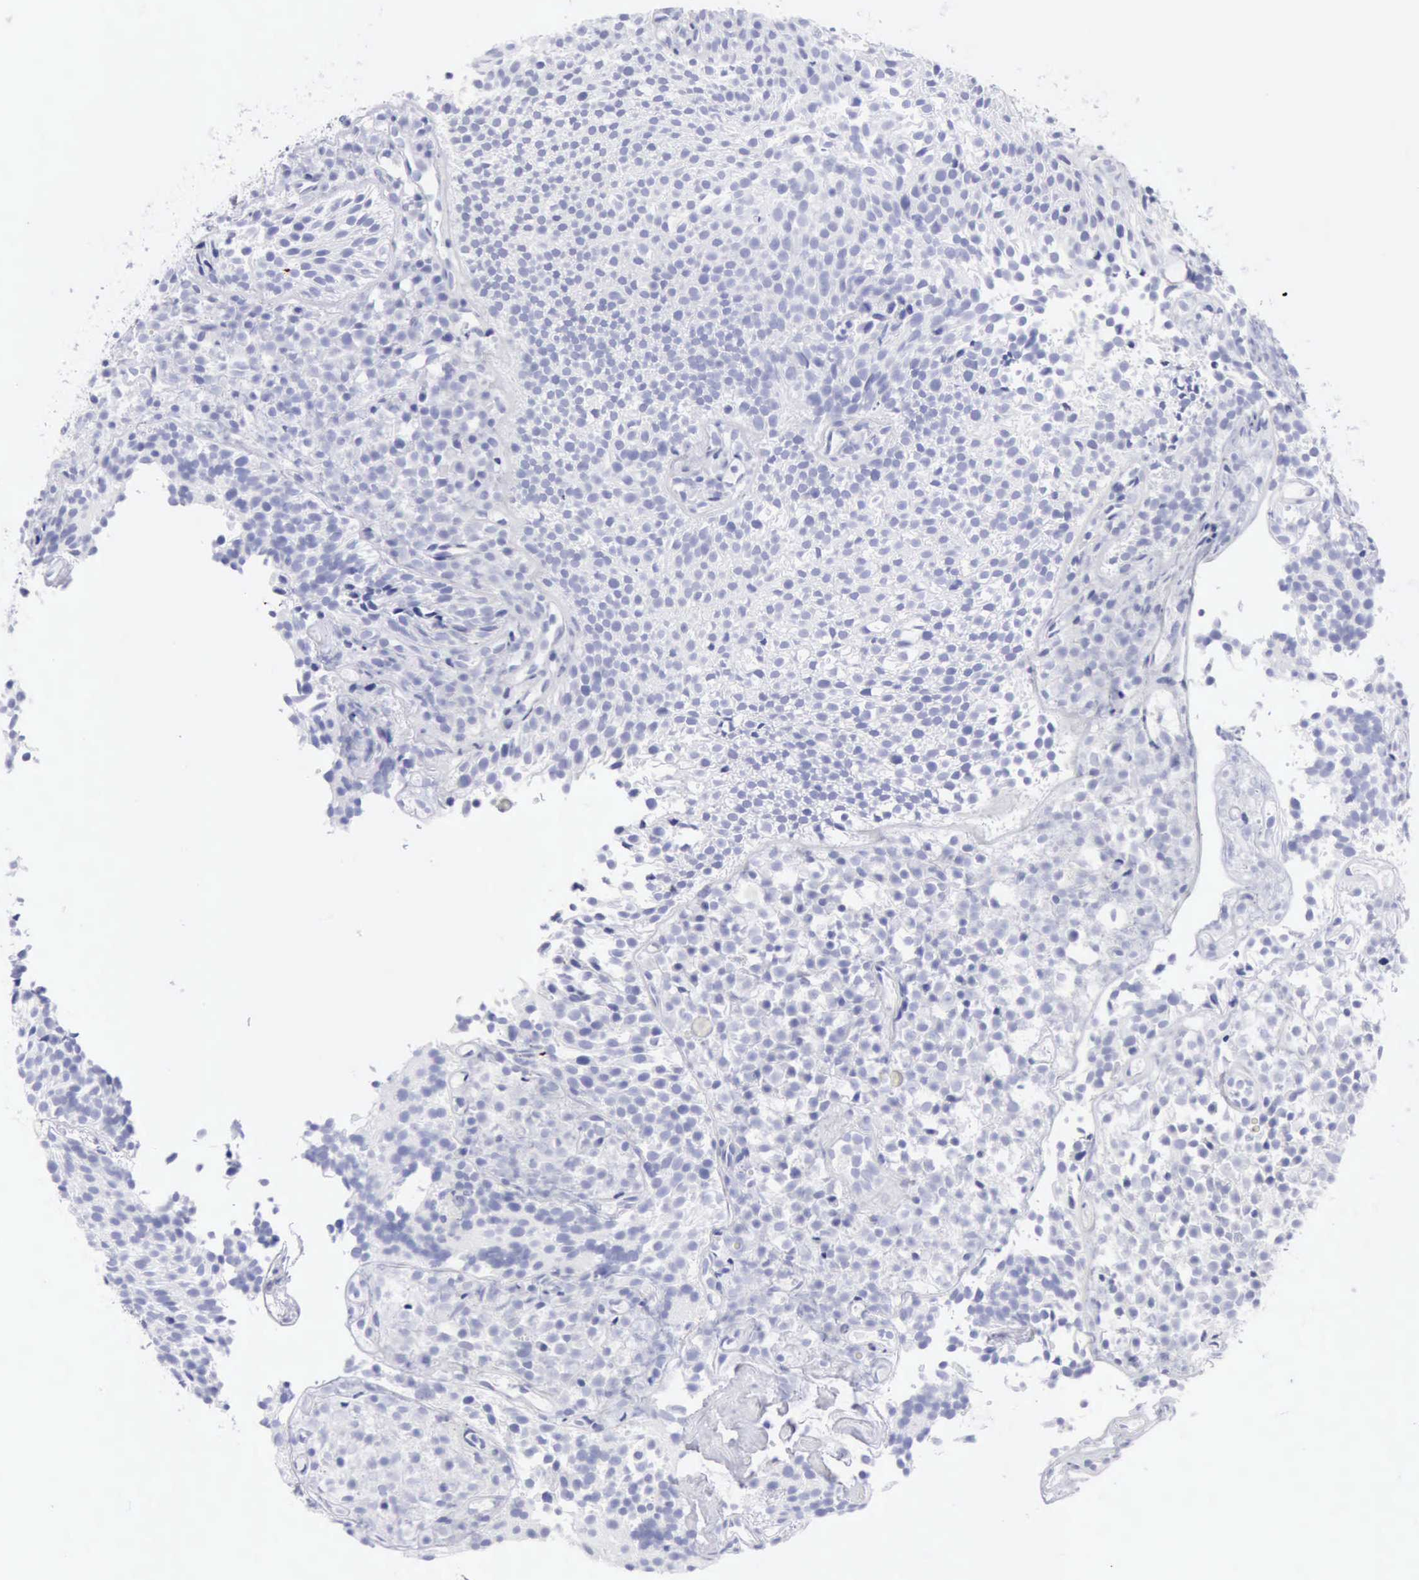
{"staining": {"intensity": "negative", "quantity": "none", "location": "none"}, "tissue": "urothelial cancer", "cell_type": "Tumor cells", "image_type": "cancer", "snomed": [{"axis": "morphology", "description": "Urothelial carcinoma, Low grade"}, {"axis": "topography", "description": "Urinary bladder"}], "caption": "The immunohistochemistry histopathology image has no significant staining in tumor cells of low-grade urothelial carcinoma tissue.", "gene": "KRT10", "patient": {"sex": "male", "age": 85}}